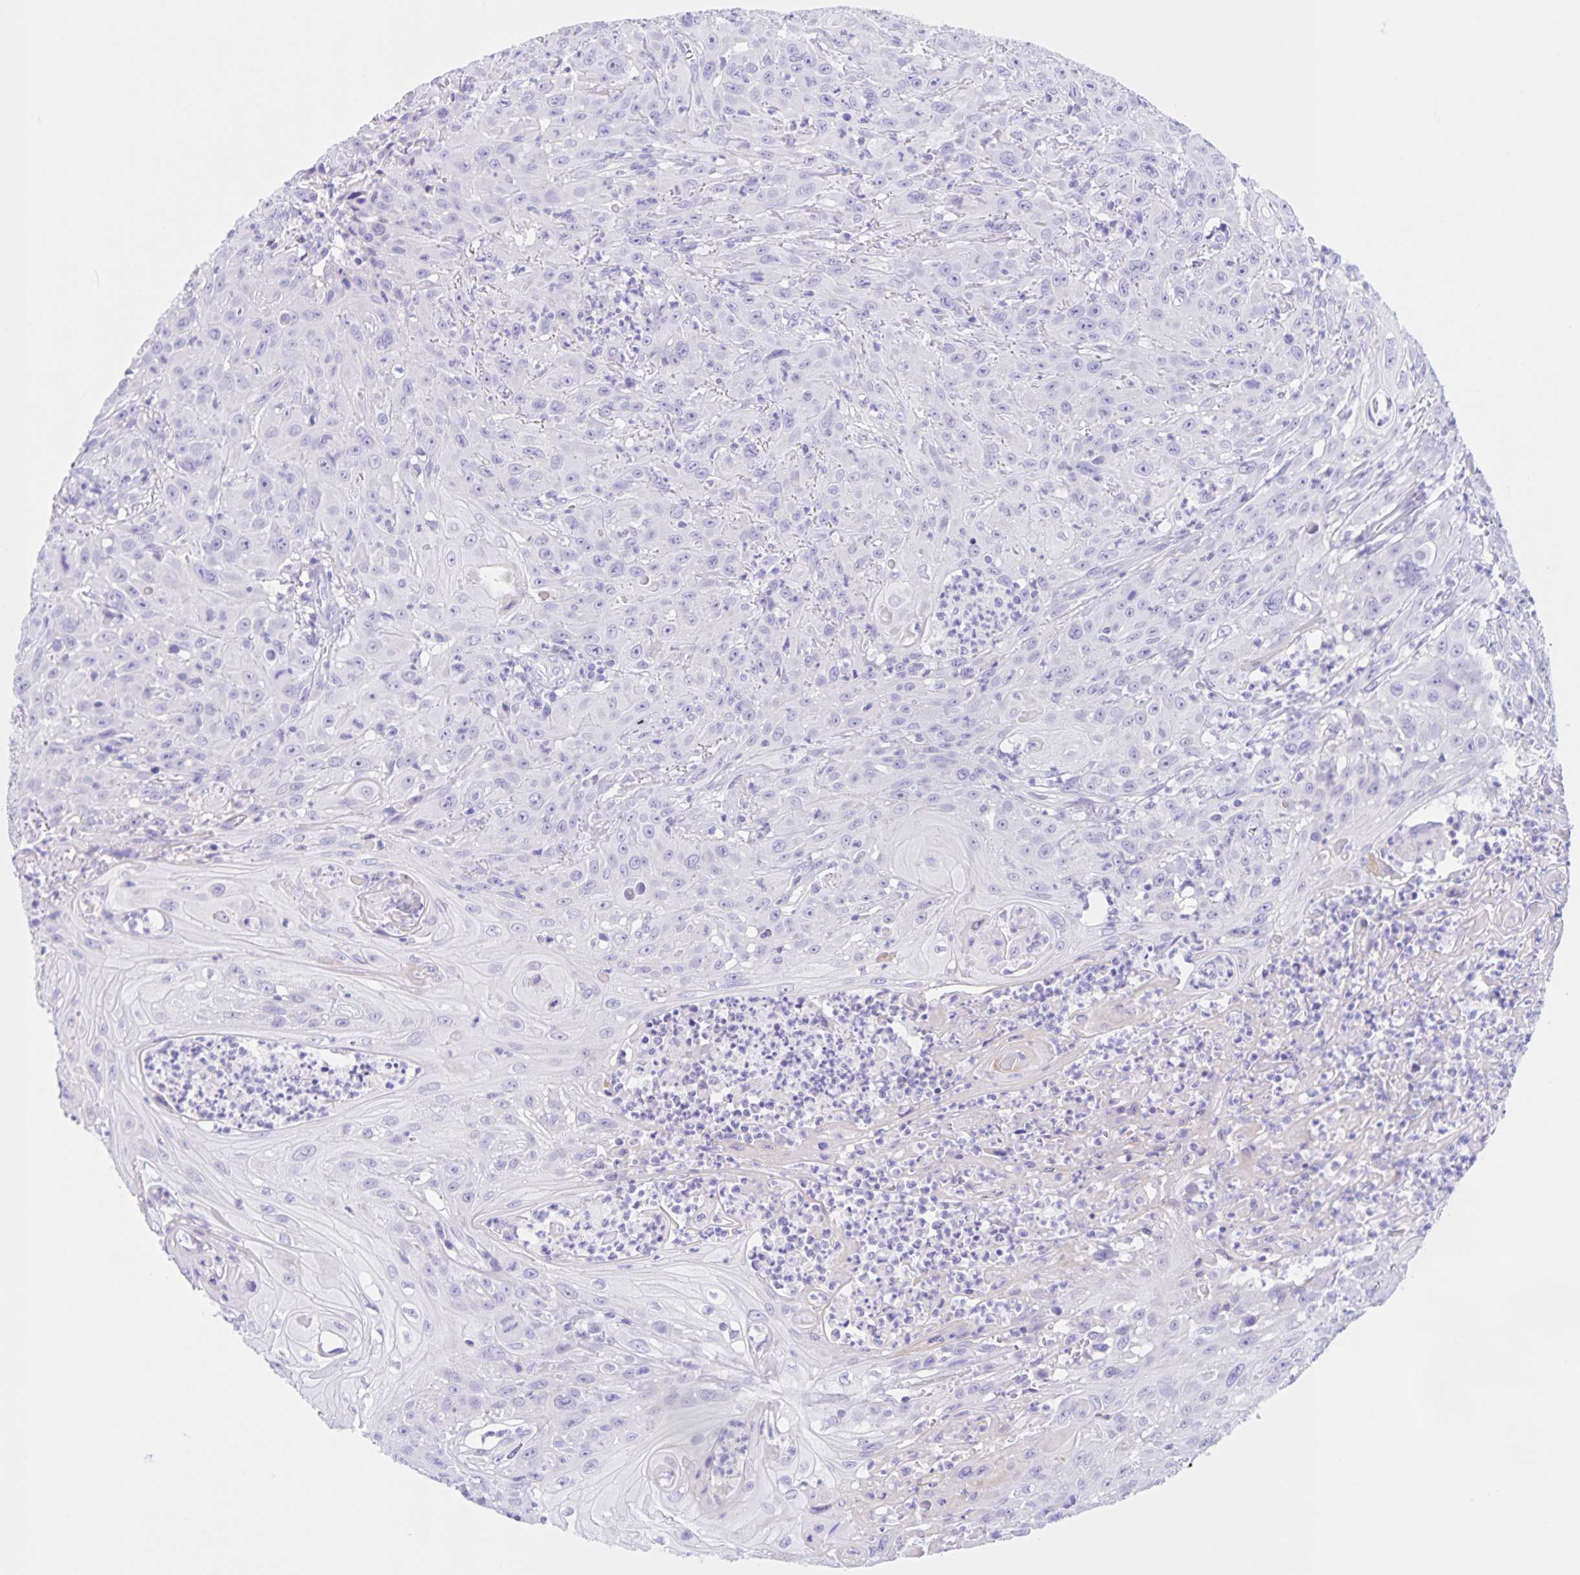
{"staining": {"intensity": "negative", "quantity": "none", "location": "none"}, "tissue": "head and neck cancer", "cell_type": "Tumor cells", "image_type": "cancer", "snomed": [{"axis": "morphology", "description": "Squamous cell carcinoma, NOS"}, {"axis": "topography", "description": "Skin"}, {"axis": "topography", "description": "Head-Neck"}], "caption": "Tumor cells are negative for protein expression in human squamous cell carcinoma (head and neck).", "gene": "CATSPER4", "patient": {"sex": "male", "age": 80}}